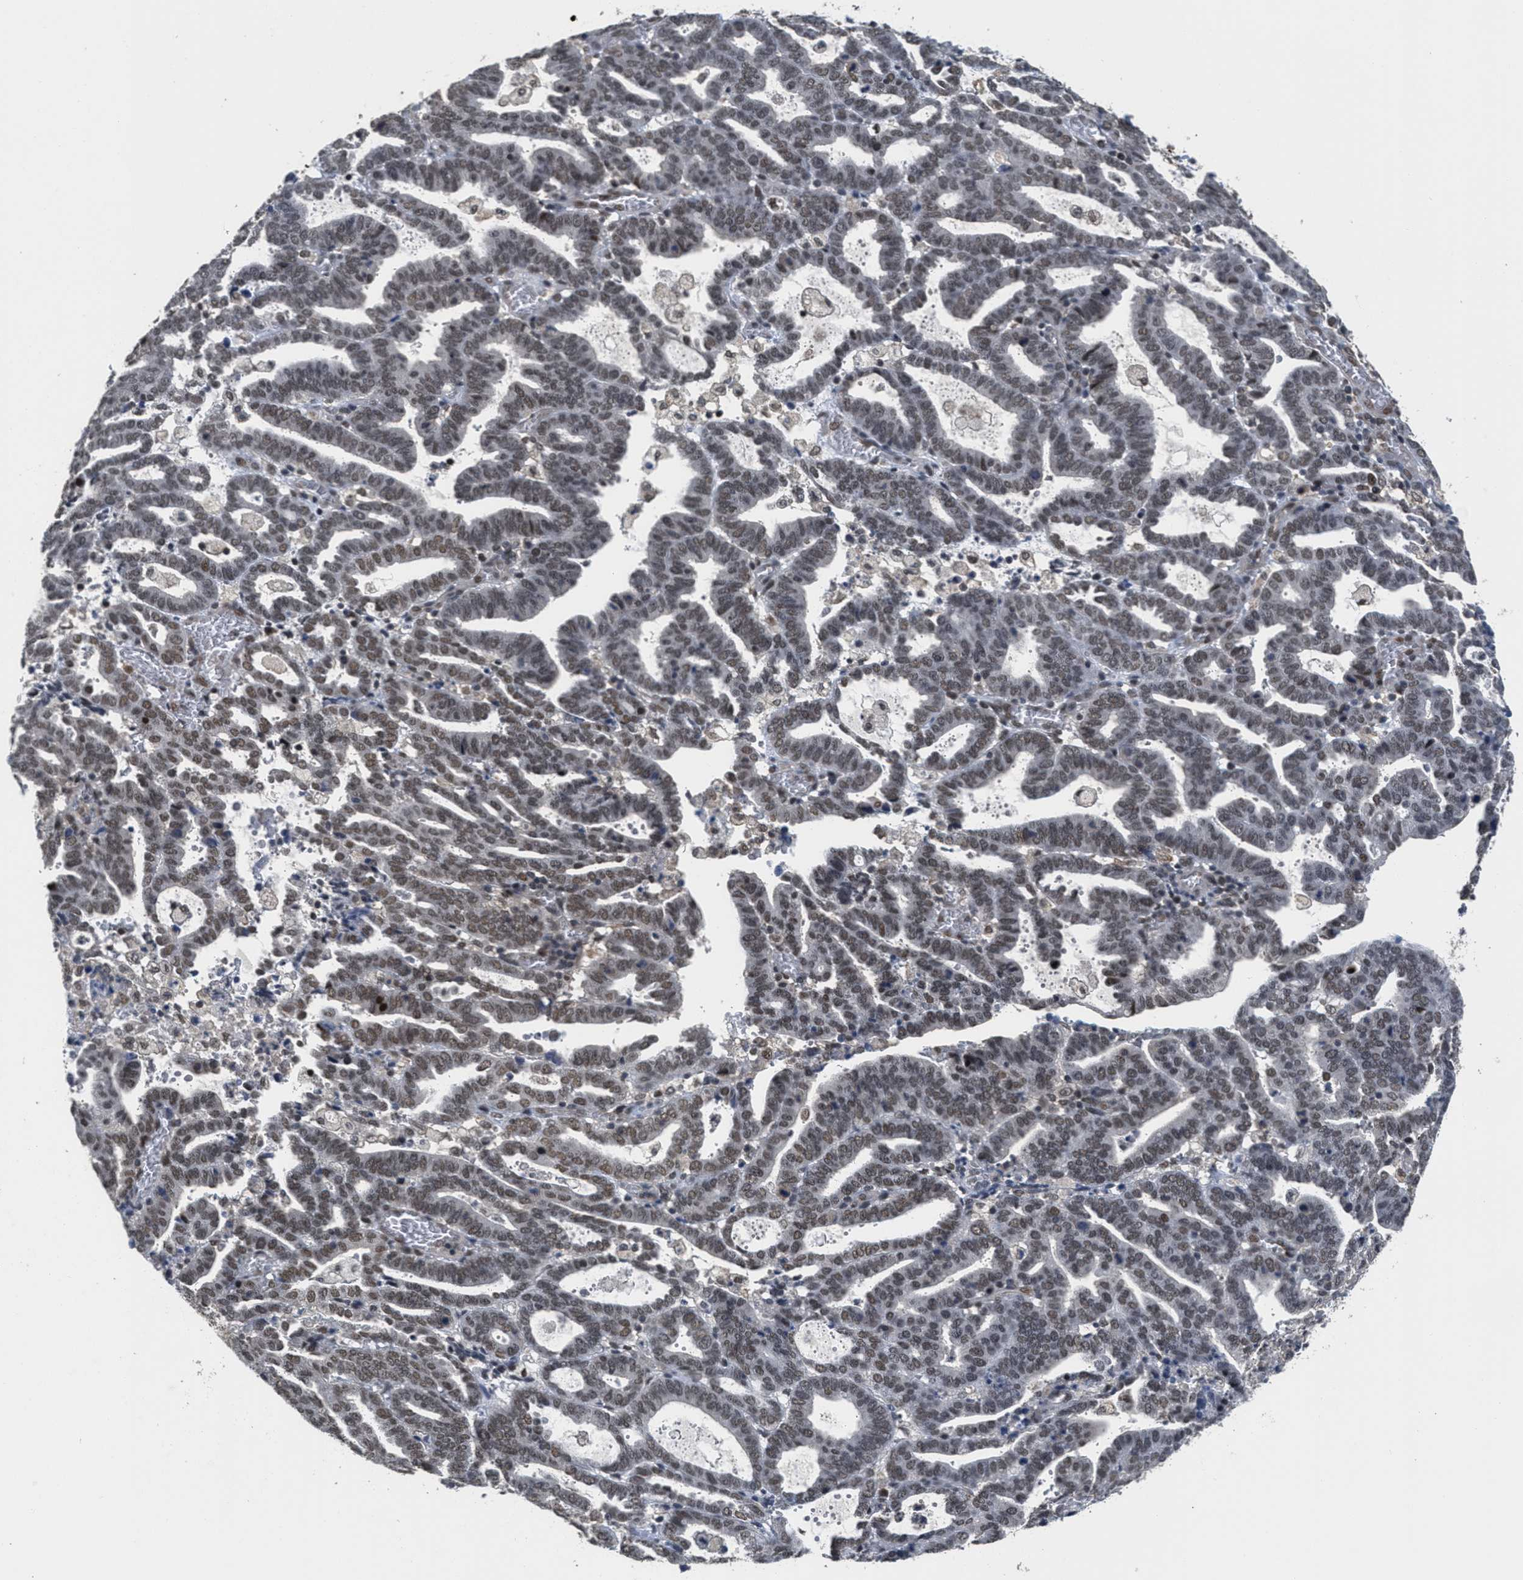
{"staining": {"intensity": "moderate", "quantity": ">75%", "location": "nuclear"}, "tissue": "endometrial cancer", "cell_type": "Tumor cells", "image_type": "cancer", "snomed": [{"axis": "morphology", "description": "Adenocarcinoma, NOS"}, {"axis": "topography", "description": "Uterus"}], "caption": "A photomicrograph showing moderate nuclear staining in approximately >75% of tumor cells in endometrial cancer, as visualized by brown immunohistochemical staining.", "gene": "CUL4B", "patient": {"sex": "female", "age": 83}}